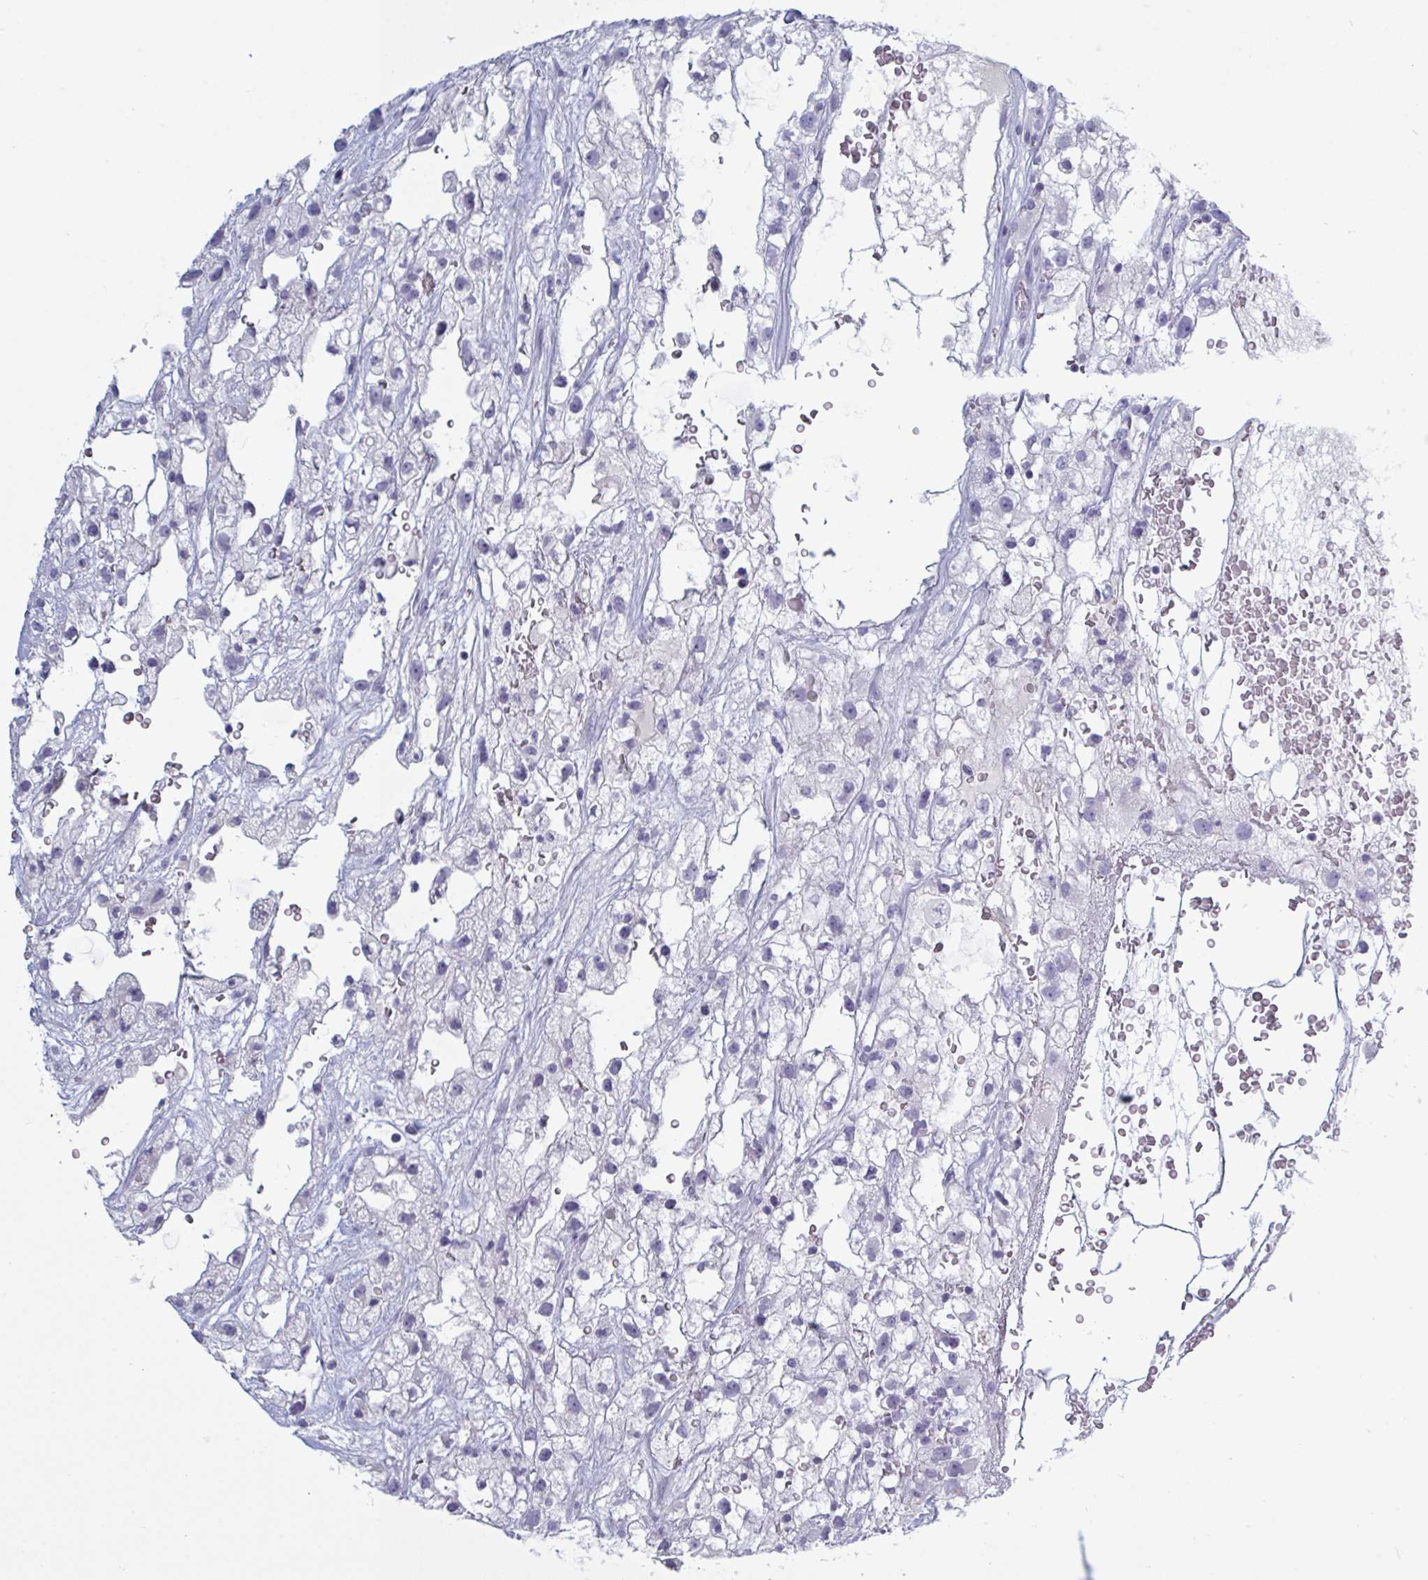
{"staining": {"intensity": "negative", "quantity": "none", "location": "none"}, "tissue": "renal cancer", "cell_type": "Tumor cells", "image_type": "cancer", "snomed": [{"axis": "morphology", "description": "Adenocarcinoma, NOS"}, {"axis": "topography", "description": "Kidney"}], "caption": "Immunohistochemical staining of human adenocarcinoma (renal) reveals no significant staining in tumor cells.", "gene": "NDUFC2", "patient": {"sex": "male", "age": 59}}